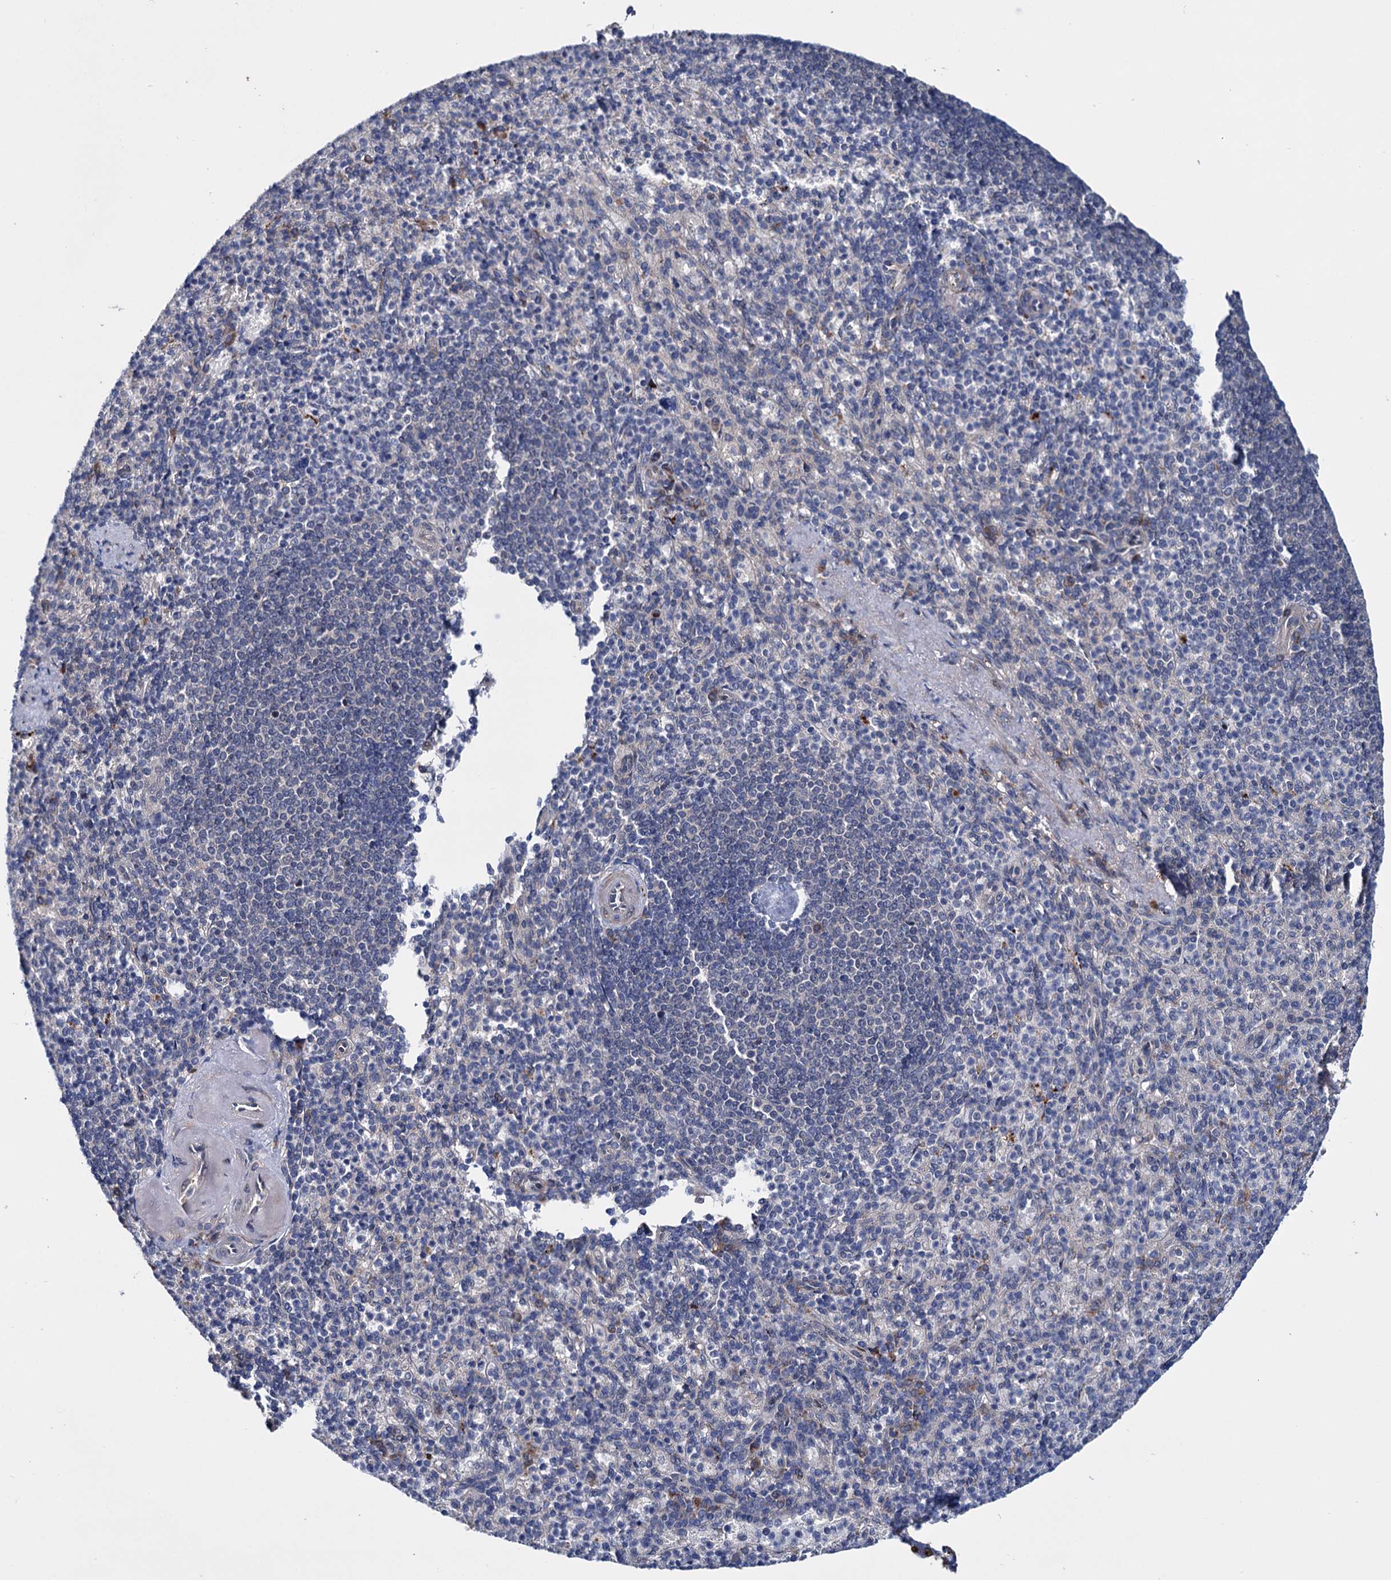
{"staining": {"intensity": "moderate", "quantity": "<25%", "location": "cytoplasmic/membranous"}, "tissue": "spleen", "cell_type": "Cells in red pulp", "image_type": "normal", "snomed": [{"axis": "morphology", "description": "Normal tissue, NOS"}, {"axis": "topography", "description": "Spleen"}], "caption": "Immunohistochemical staining of benign spleen shows moderate cytoplasmic/membranous protein expression in approximately <25% of cells in red pulp.", "gene": "EYA4", "patient": {"sex": "female", "age": 74}}